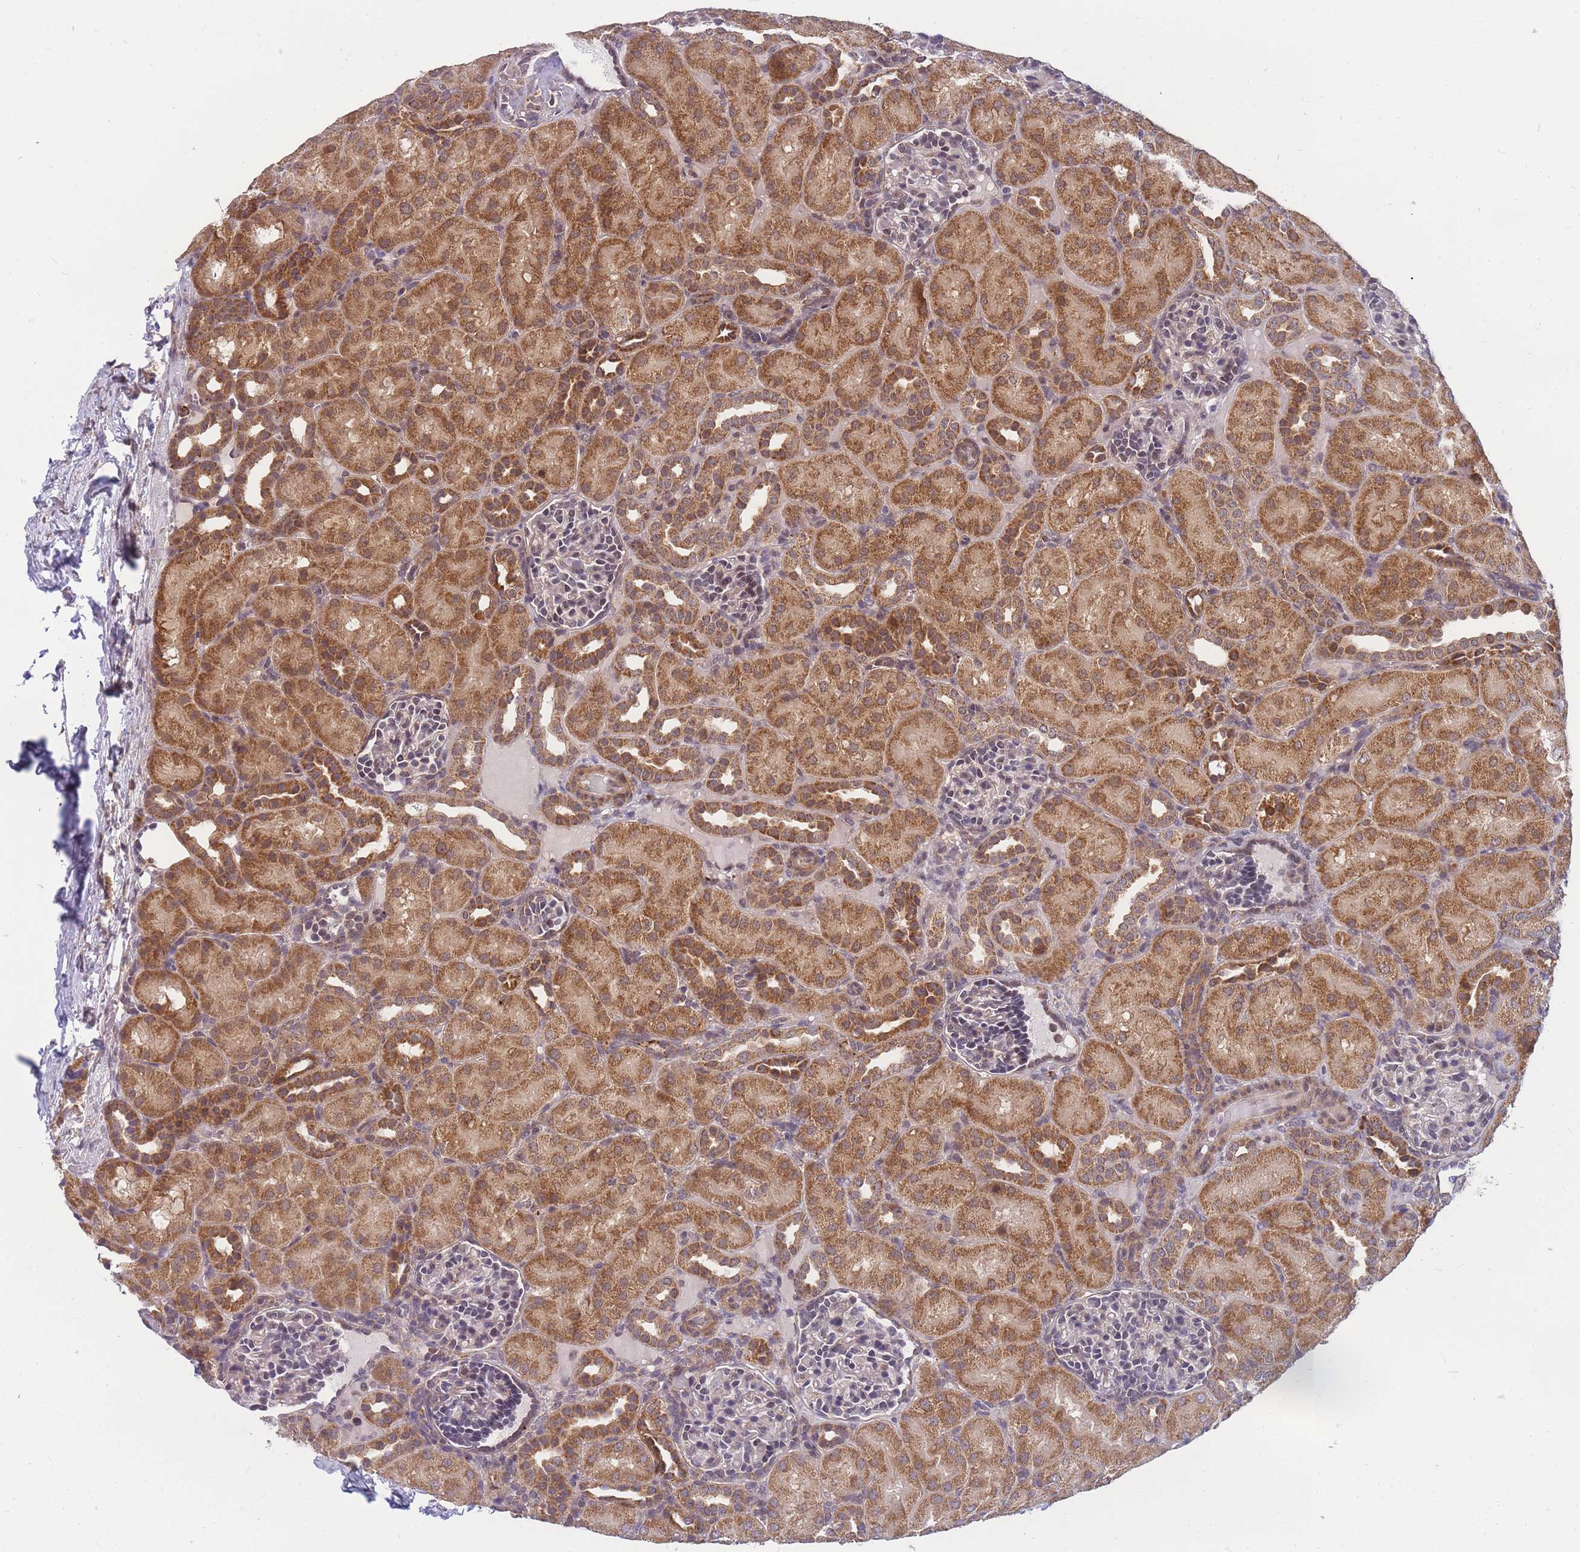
{"staining": {"intensity": "negative", "quantity": "none", "location": "none"}, "tissue": "kidney", "cell_type": "Cells in glomeruli", "image_type": "normal", "snomed": [{"axis": "morphology", "description": "Normal tissue, NOS"}, {"axis": "topography", "description": "Kidney"}], "caption": "IHC image of unremarkable kidney stained for a protein (brown), which exhibits no positivity in cells in glomeruli.", "gene": "ENSG00000276345", "patient": {"sex": "male", "age": 1}}